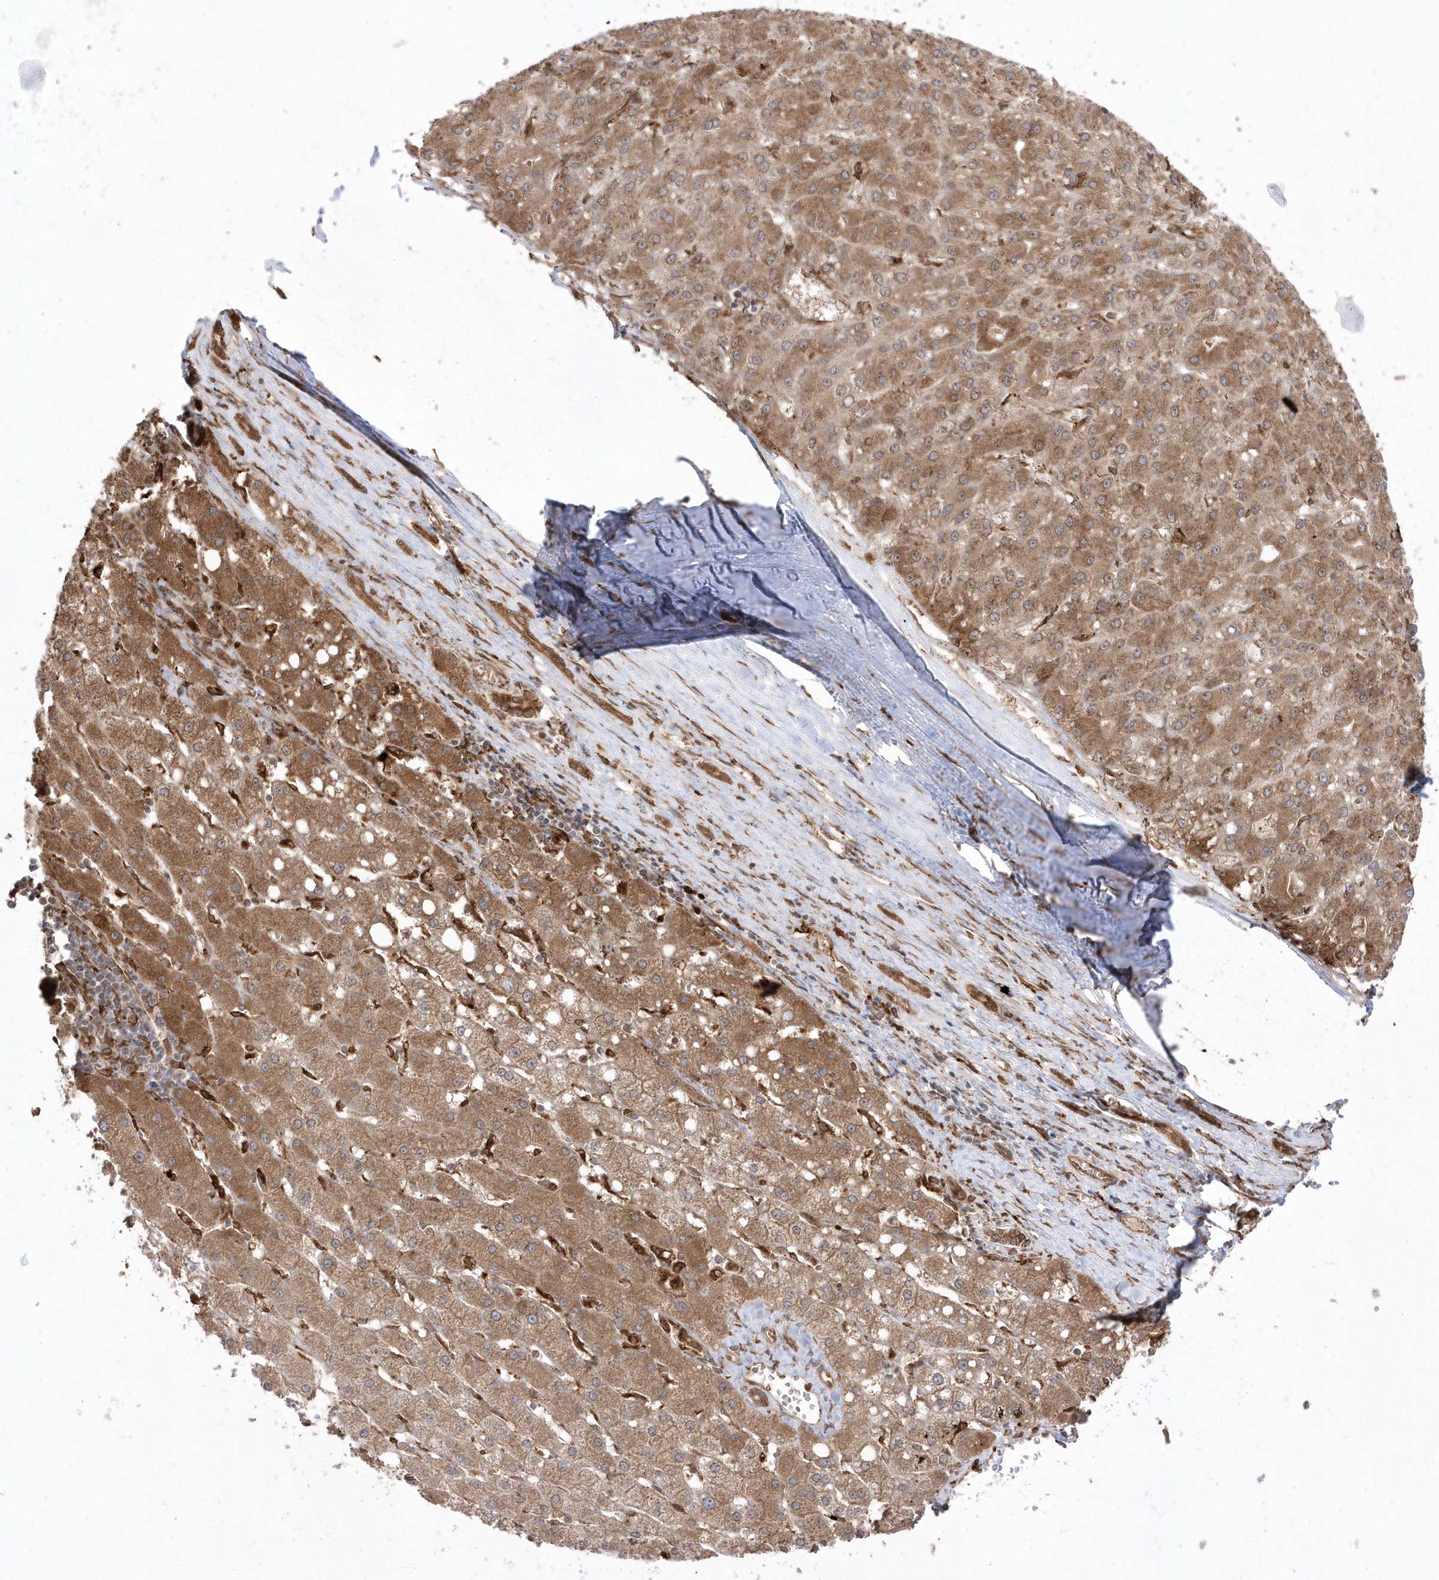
{"staining": {"intensity": "moderate", "quantity": ">75%", "location": "cytoplasmic/membranous"}, "tissue": "liver cancer", "cell_type": "Tumor cells", "image_type": "cancer", "snomed": [{"axis": "morphology", "description": "Carcinoma, Hepatocellular, NOS"}, {"axis": "topography", "description": "Liver"}], "caption": "Immunohistochemistry (DAB (3,3'-diaminobenzidine)) staining of liver hepatocellular carcinoma displays moderate cytoplasmic/membranous protein expression in approximately >75% of tumor cells.", "gene": "EPC2", "patient": {"sex": "male", "age": 67}}